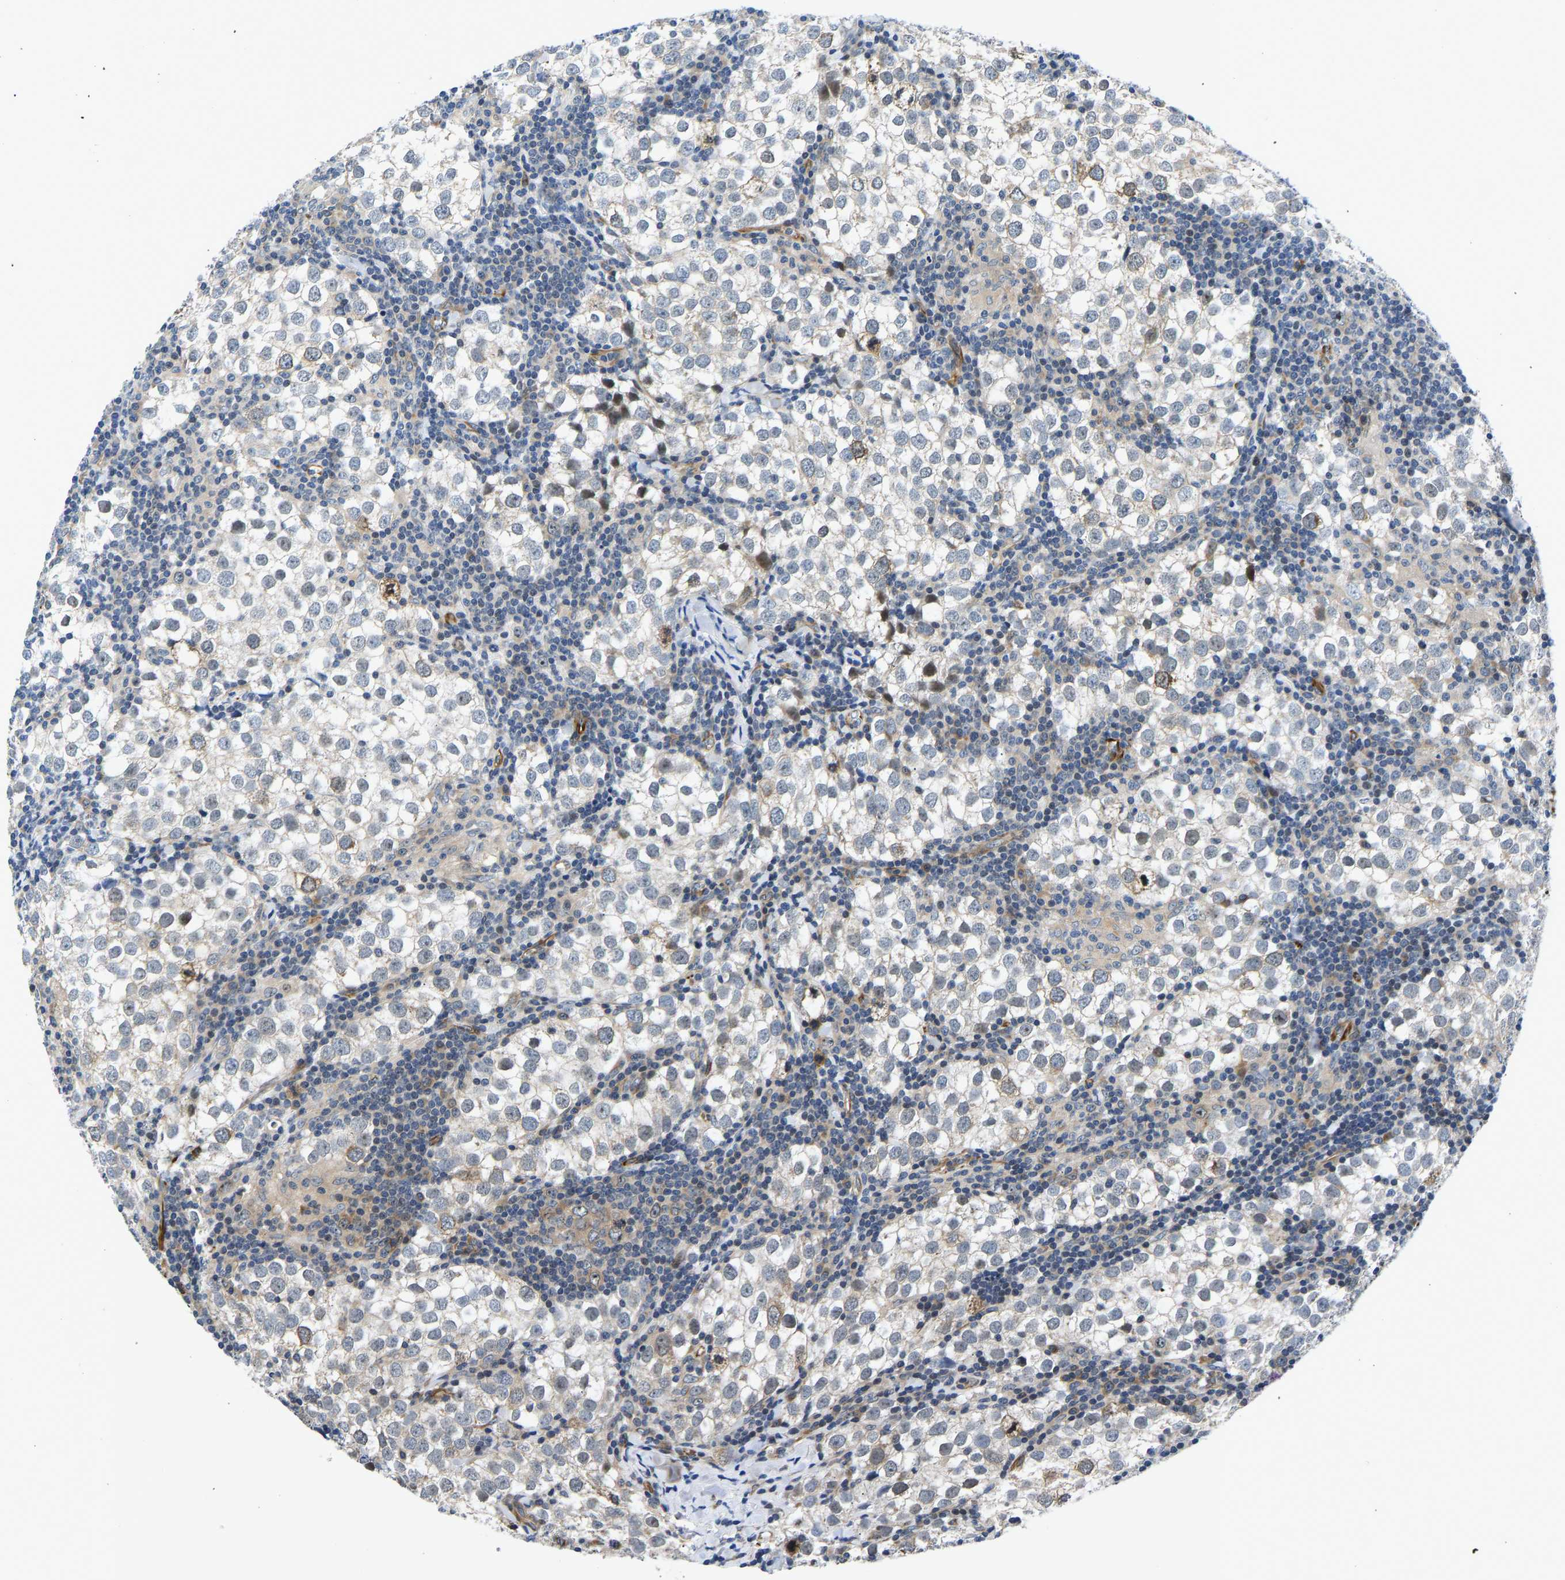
{"staining": {"intensity": "moderate", "quantity": "<25%", "location": "cytoplasmic/membranous"}, "tissue": "testis cancer", "cell_type": "Tumor cells", "image_type": "cancer", "snomed": [{"axis": "morphology", "description": "Seminoma, NOS"}, {"axis": "morphology", "description": "Carcinoma, Embryonal, NOS"}, {"axis": "topography", "description": "Testis"}], "caption": "Testis cancer tissue displays moderate cytoplasmic/membranous staining in approximately <25% of tumor cells (Stains: DAB (3,3'-diaminobenzidine) in brown, nuclei in blue, Microscopy: brightfield microscopy at high magnification).", "gene": "RESF1", "patient": {"sex": "male", "age": 36}}